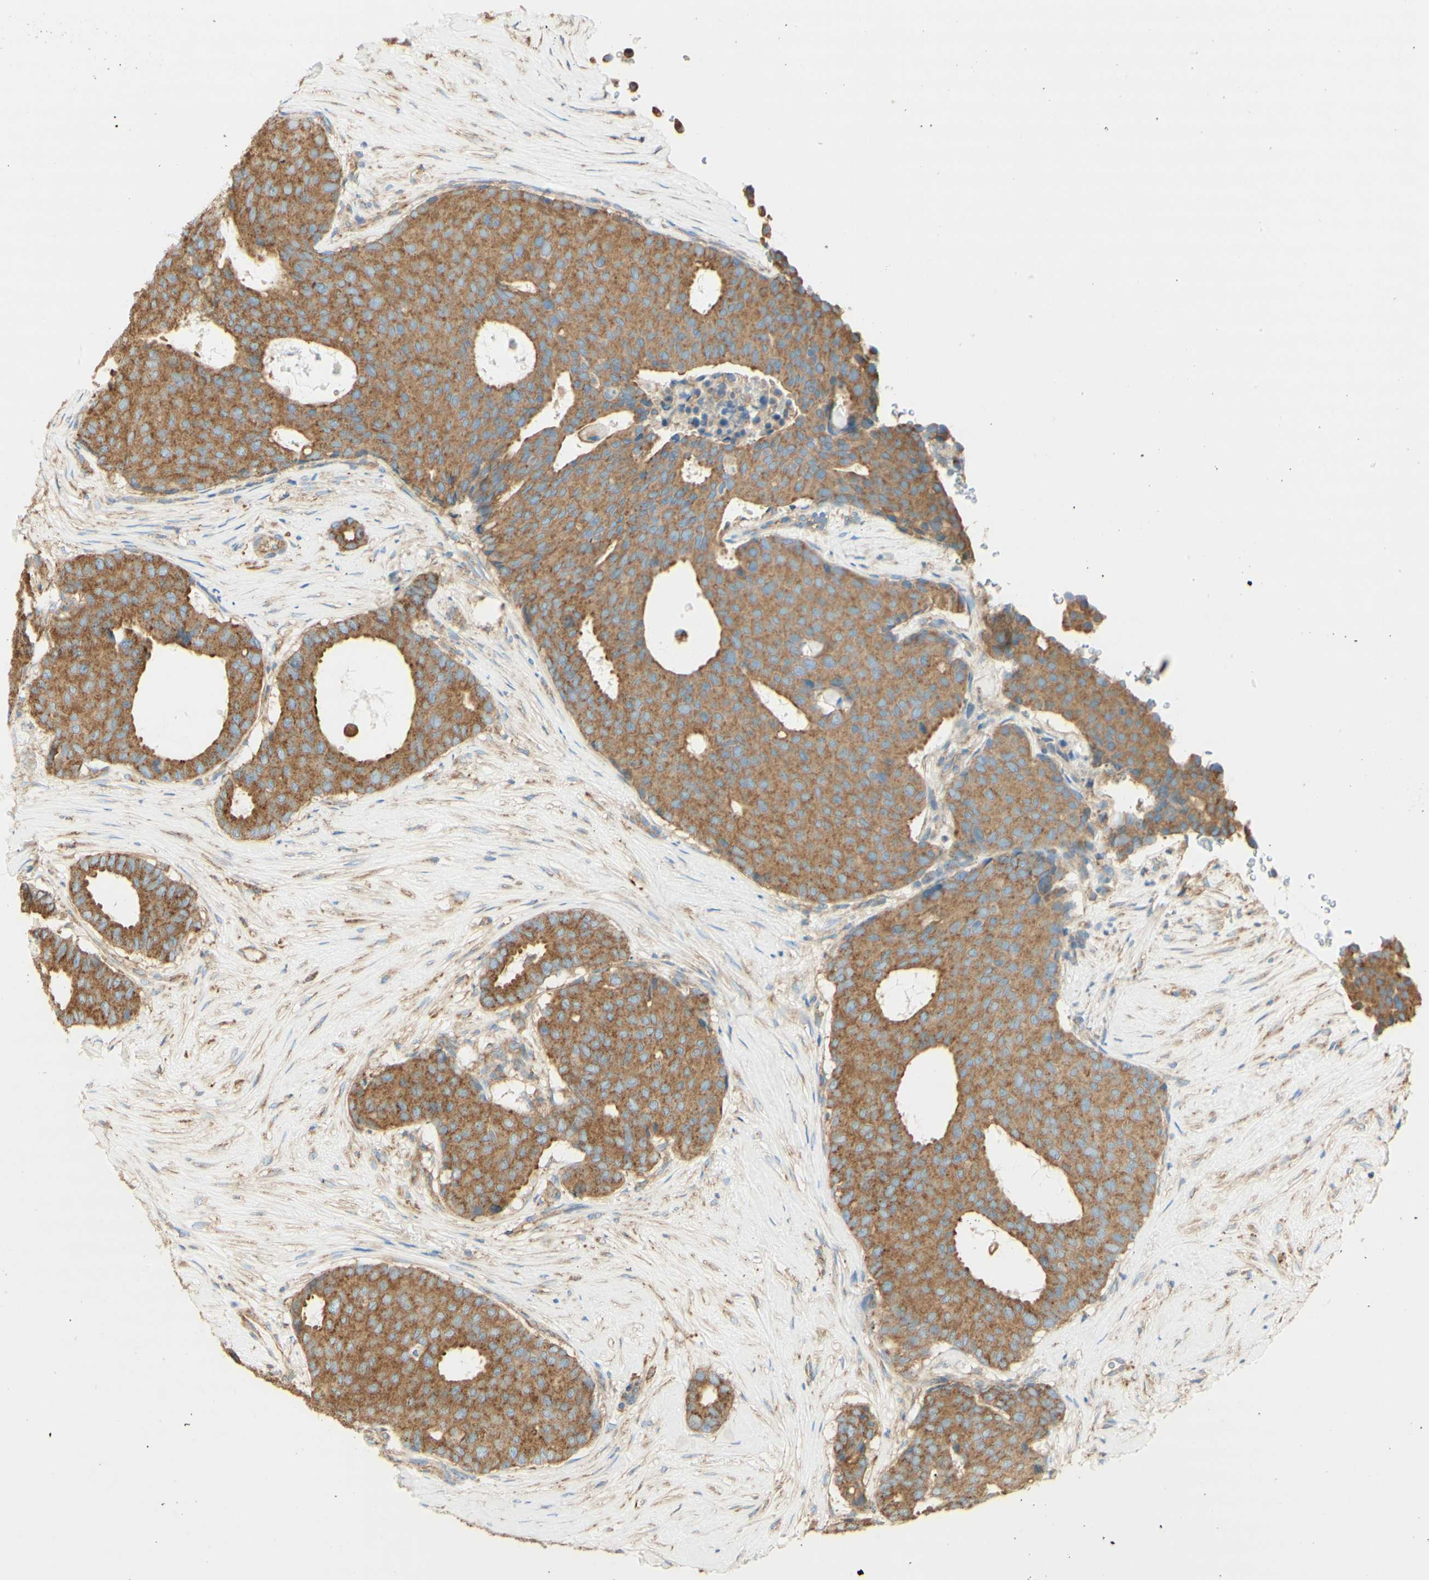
{"staining": {"intensity": "moderate", "quantity": ">75%", "location": "cytoplasmic/membranous"}, "tissue": "breast cancer", "cell_type": "Tumor cells", "image_type": "cancer", "snomed": [{"axis": "morphology", "description": "Duct carcinoma"}, {"axis": "topography", "description": "Breast"}], "caption": "Tumor cells show medium levels of moderate cytoplasmic/membranous staining in about >75% of cells in human breast cancer.", "gene": "CLTC", "patient": {"sex": "female", "age": 75}}